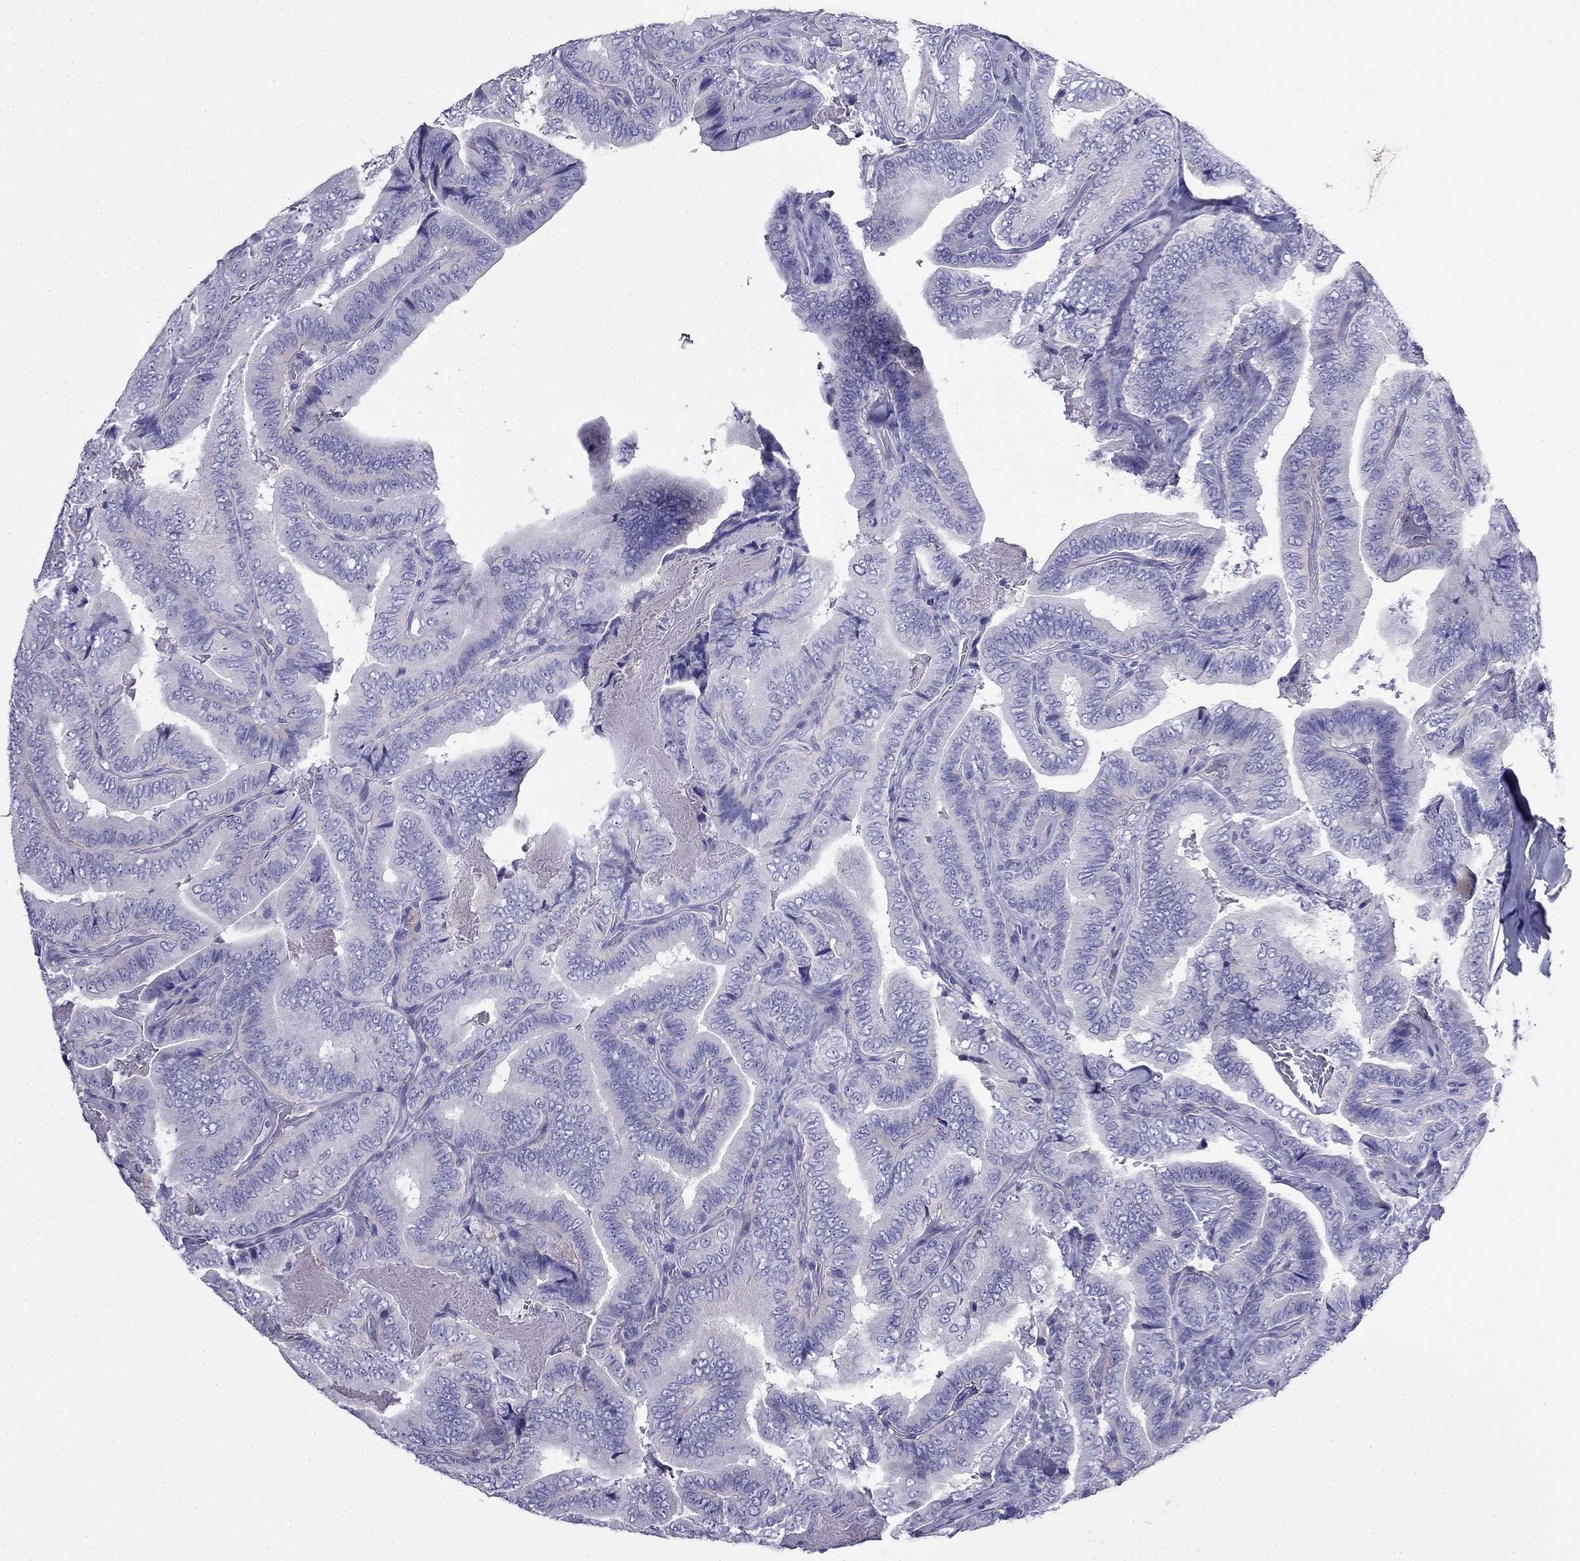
{"staining": {"intensity": "negative", "quantity": "none", "location": "none"}, "tissue": "thyroid cancer", "cell_type": "Tumor cells", "image_type": "cancer", "snomed": [{"axis": "morphology", "description": "Papillary adenocarcinoma, NOS"}, {"axis": "topography", "description": "Thyroid gland"}], "caption": "DAB immunohistochemical staining of thyroid papillary adenocarcinoma shows no significant expression in tumor cells.", "gene": "MYO15A", "patient": {"sex": "male", "age": 61}}